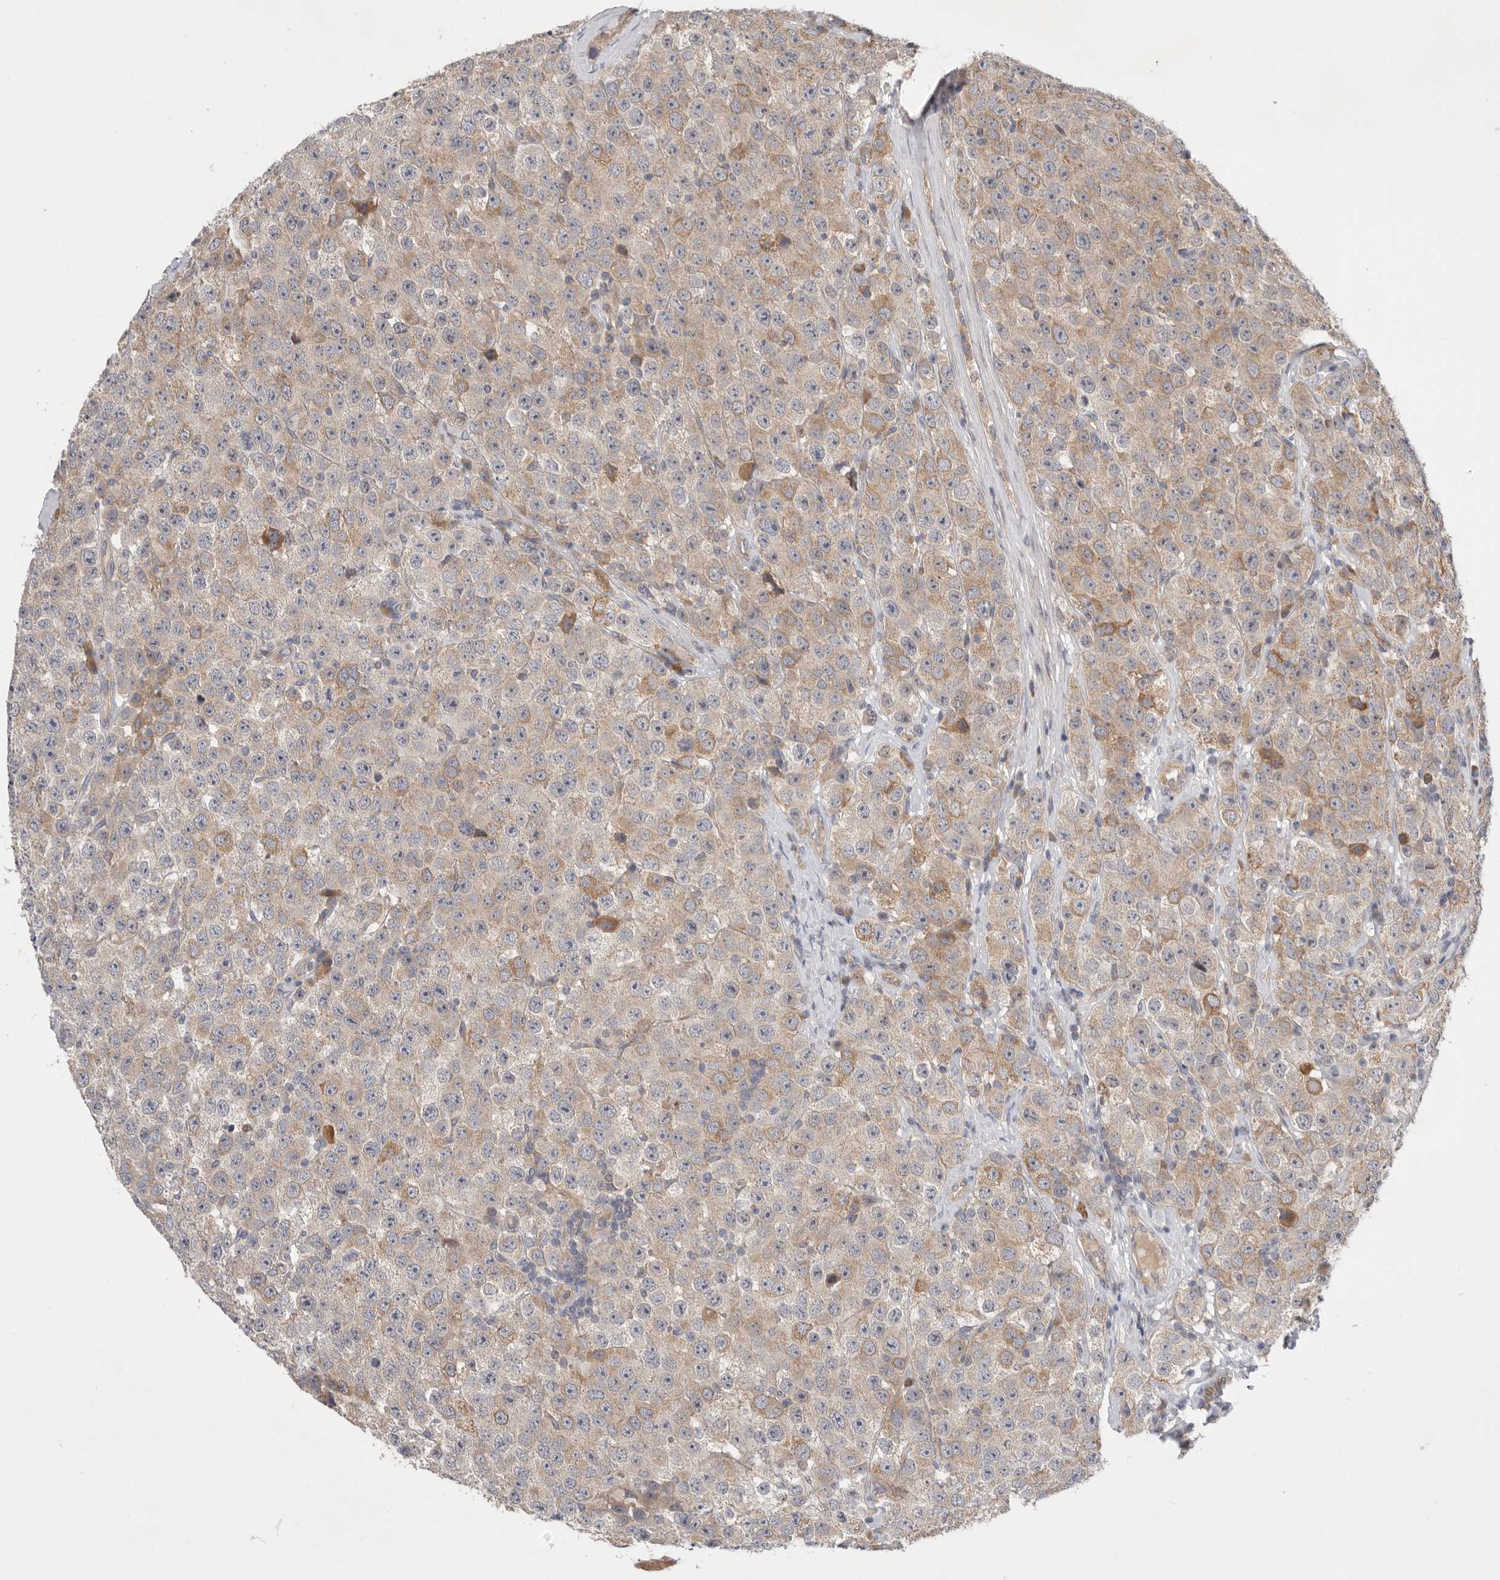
{"staining": {"intensity": "moderate", "quantity": "<25%", "location": "cytoplasmic/membranous"}, "tissue": "testis cancer", "cell_type": "Tumor cells", "image_type": "cancer", "snomed": [{"axis": "morphology", "description": "Seminoma, NOS"}, {"axis": "morphology", "description": "Carcinoma, Embryonal, NOS"}, {"axis": "topography", "description": "Testis"}], "caption": "Immunohistochemical staining of human testis cancer (seminoma) reveals moderate cytoplasmic/membranous protein positivity in approximately <25% of tumor cells.", "gene": "MTFR1L", "patient": {"sex": "male", "age": 28}}